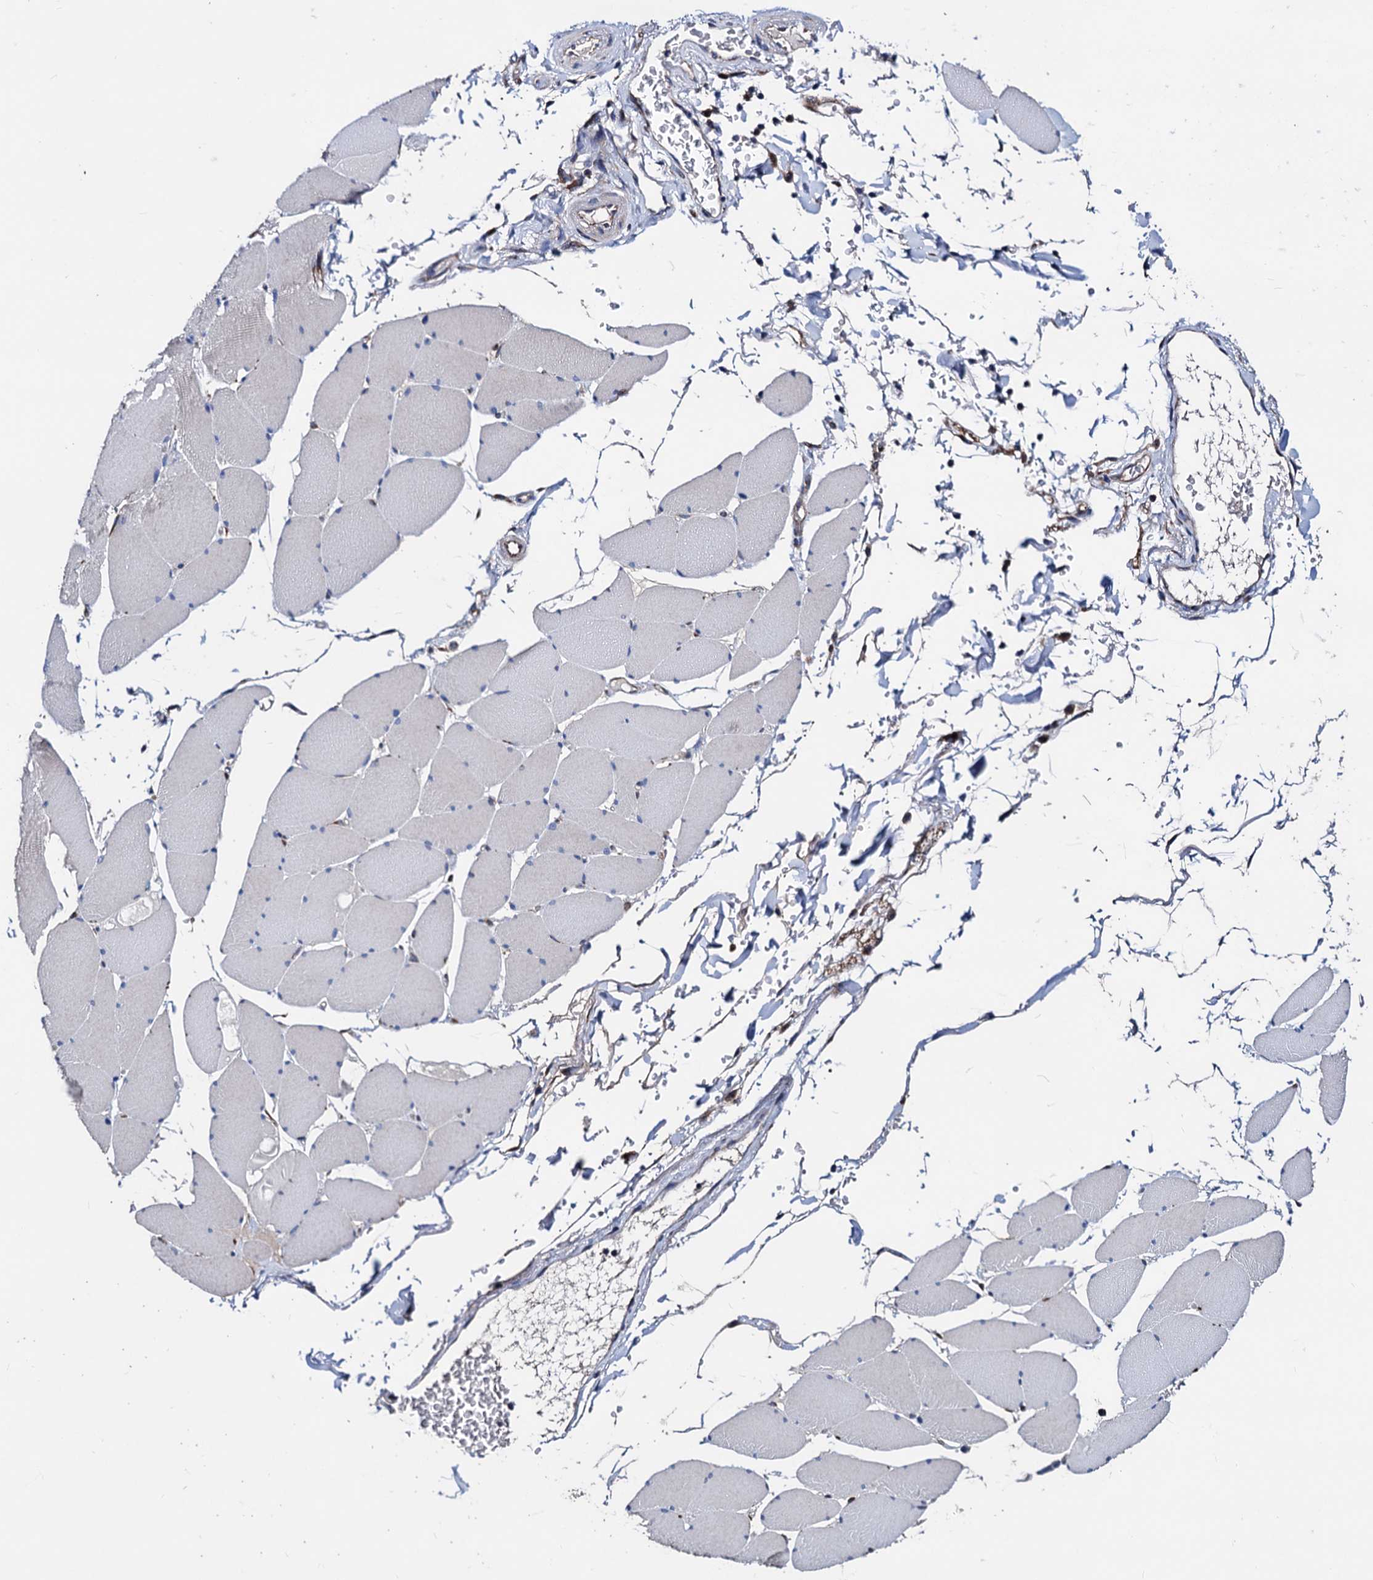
{"staining": {"intensity": "negative", "quantity": "none", "location": "none"}, "tissue": "skeletal muscle", "cell_type": "Myocytes", "image_type": "normal", "snomed": [{"axis": "morphology", "description": "Normal tissue, NOS"}, {"axis": "topography", "description": "Skeletal muscle"}, {"axis": "topography", "description": "Head-Neck"}], "caption": "Immunohistochemical staining of benign human skeletal muscle reveals no significant staining in myocytes.", "gene": "AKAP11", "patient": {"sex": "male", "age": 66}}